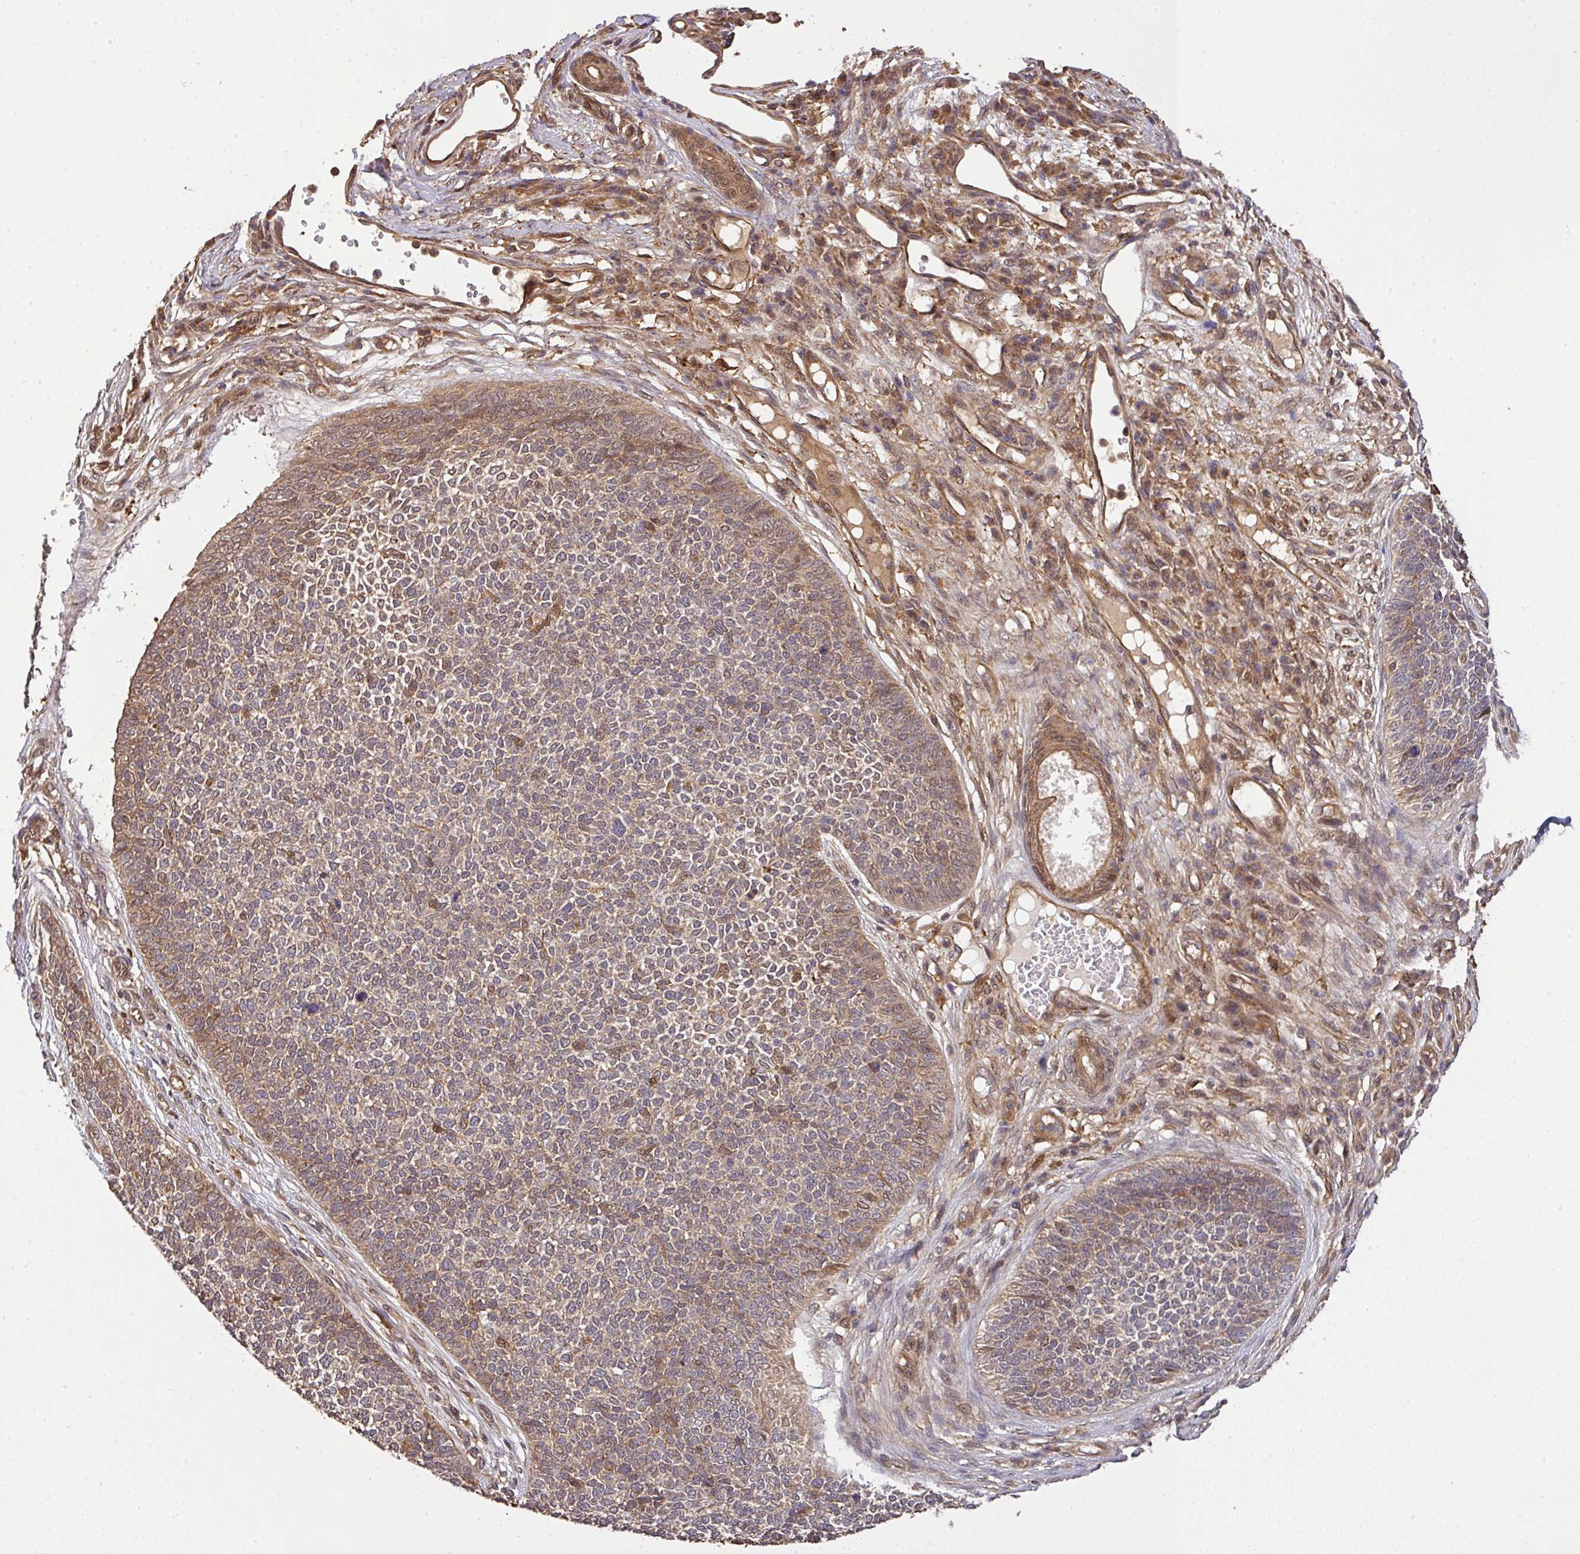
{"staining": {"intensity": "weak", "quantity": ">75%", "location": "cytoplasmic/membranous,nuclear"}, "tissue": "skin cancer", "cell_type": "Tumor cells", "image_type": "cancer", "snomed": [{"axis": "morphology", "description": "Basal cell carcinoma"}, {"axis": "topography", "description": "Skin"}], "caption": "The micrograph shows staining of skin cancer (basal cell carcinoma), revealing weak cytoplasmic/membranous and nuclear protein positivity (brown color) within tumor cells.", "gene": "ARPIN", "patient": {"sex": "female", "age": 84}}